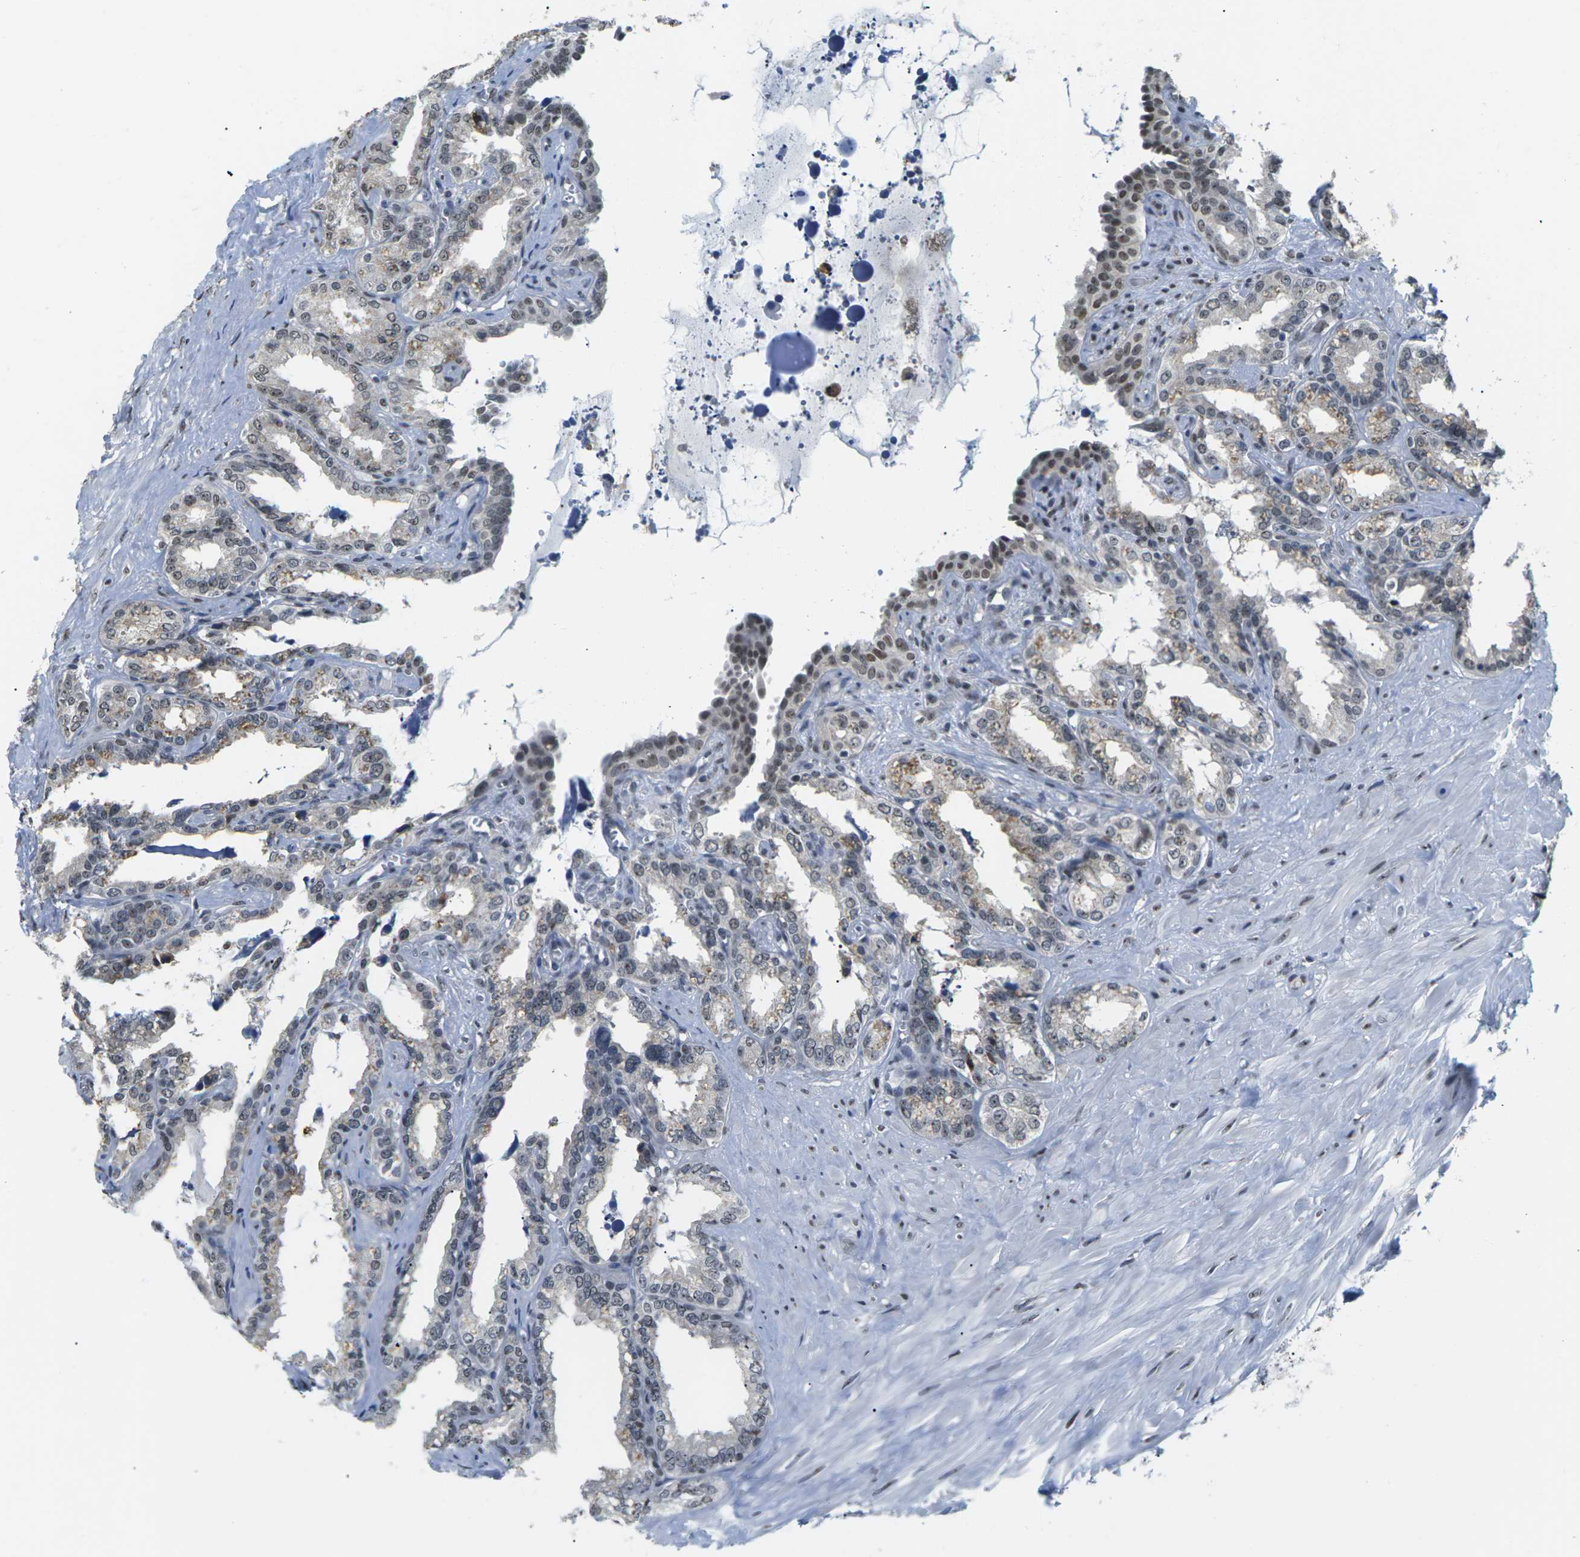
{"staining": {"intensity": "weak", "quantity": "25%-75%", "location": "nuclear"}, "tissue": "seminal vesicle", "cell_type": "Glandular cells", "image_type": "normal", "snomed": [{"axis": "morphology", "description": "Normal tissue, NOS"}, {"axis": "topography", "description": "Seminal veicle"}], "caption": "About 25%-75% of glandular cells in normal seminal vesicle demonstrate weak nuclear protein positivity as visualized by brown immunohistochemical staining.", "gene": "NSRP1", "patient": {"sex": "male", "age": 64}}